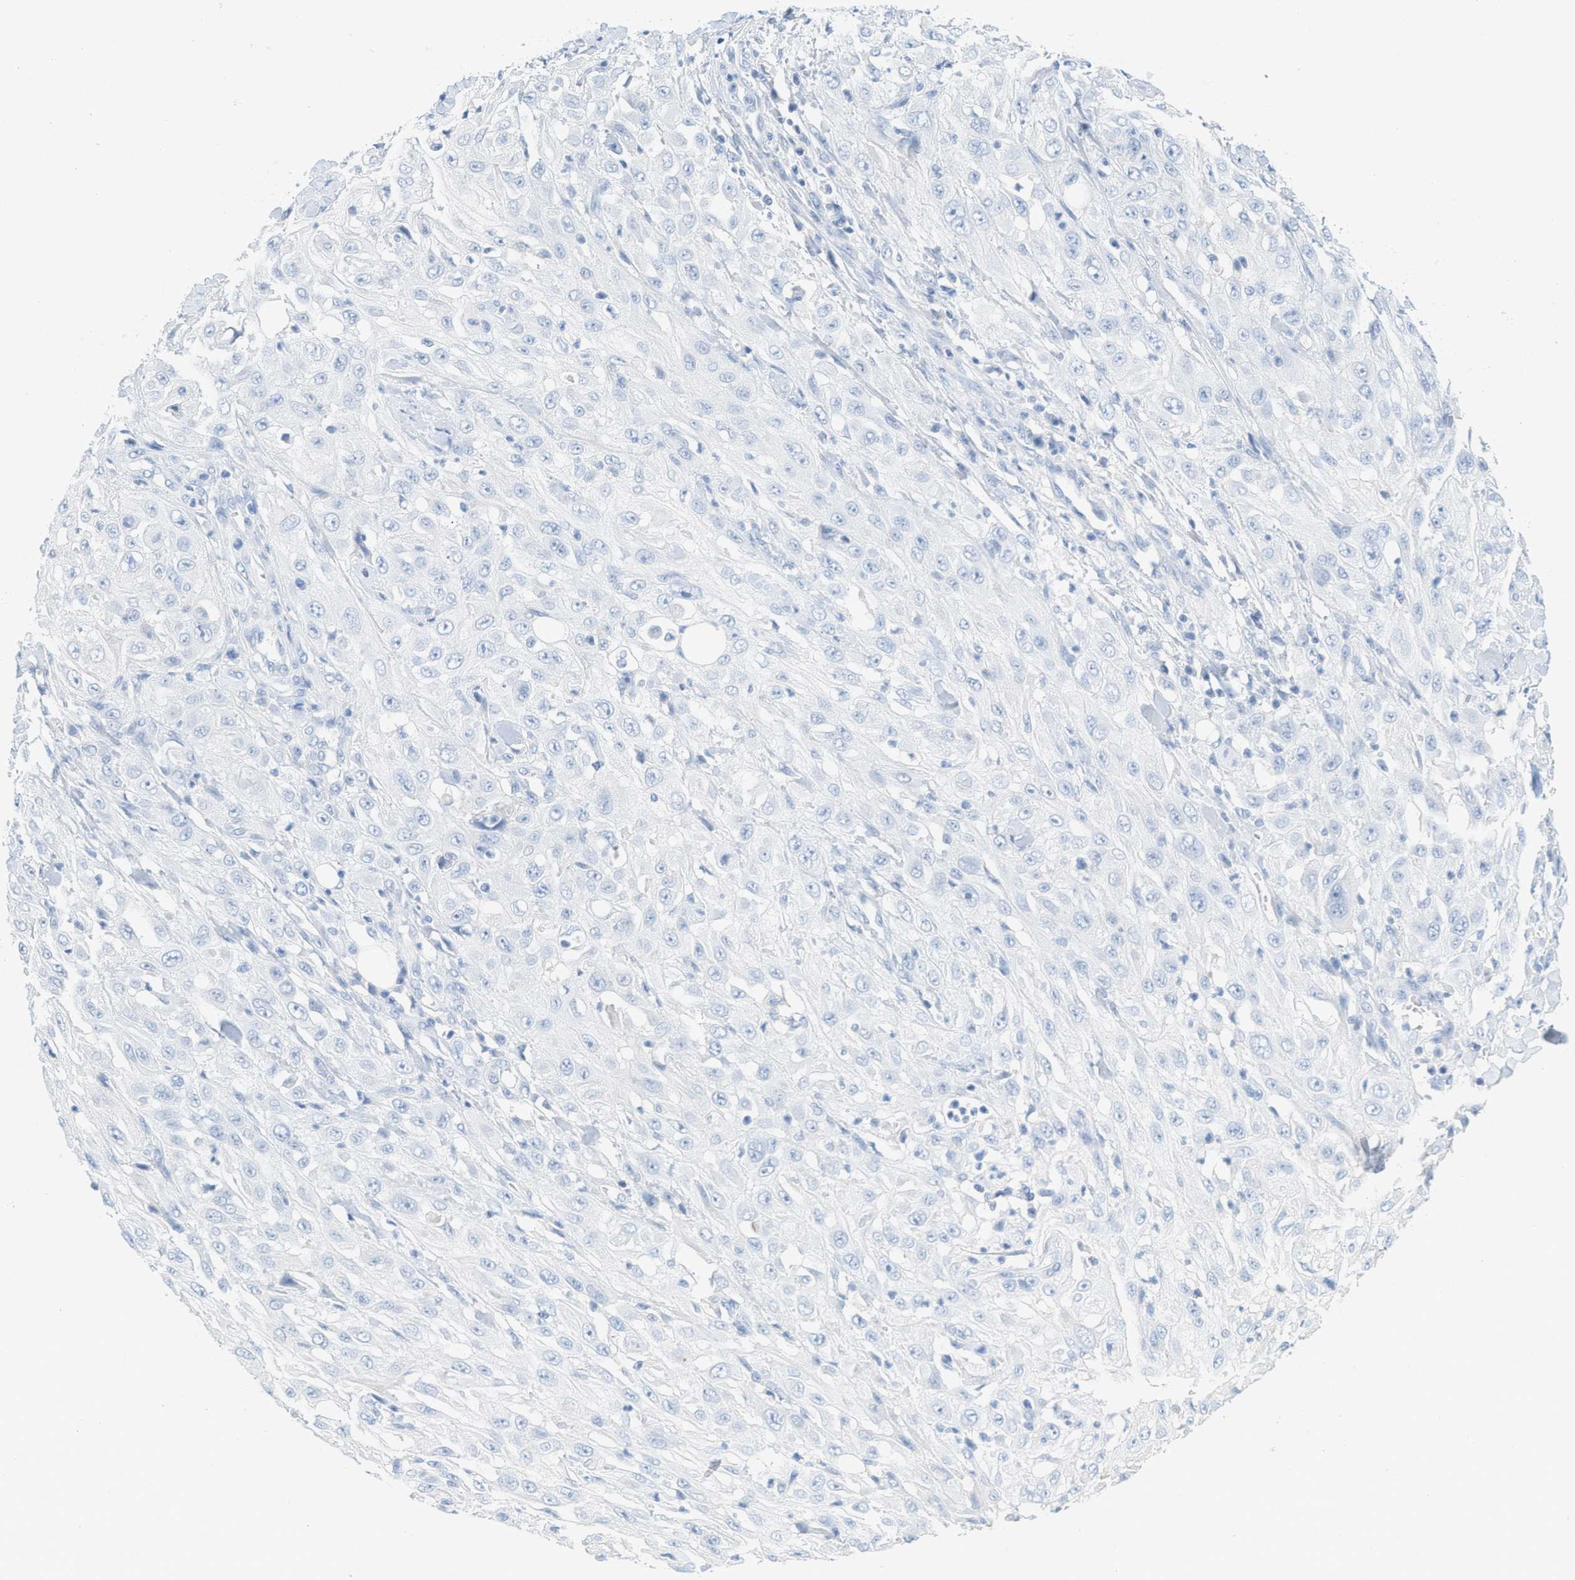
{"staining": {"intensity": "negative", "quantity": "none", "location": "none"}, "tissue": "skin cancer", "cell_type": "Tumor cells", "image_type": "cancer", "snomed": [{"axis": "morphology", "description": "Squamous cell carcinoma, NOS"}, {"axis": "morphology", "description": "Squamous cell carcinoma, metastatic, NOS"}, {"axis": "topography", "description": "Skin"}, {"axis": "topography", "description": "Lymph node"}], "caption": "Human skin metastatic squamous cell carcinoma stained for a protein using immunohistochemistry (IHC) reveals no positivity in tumor cells.", "gene": "PAPPA", "patient": {"sex": "male", "age": 75}}